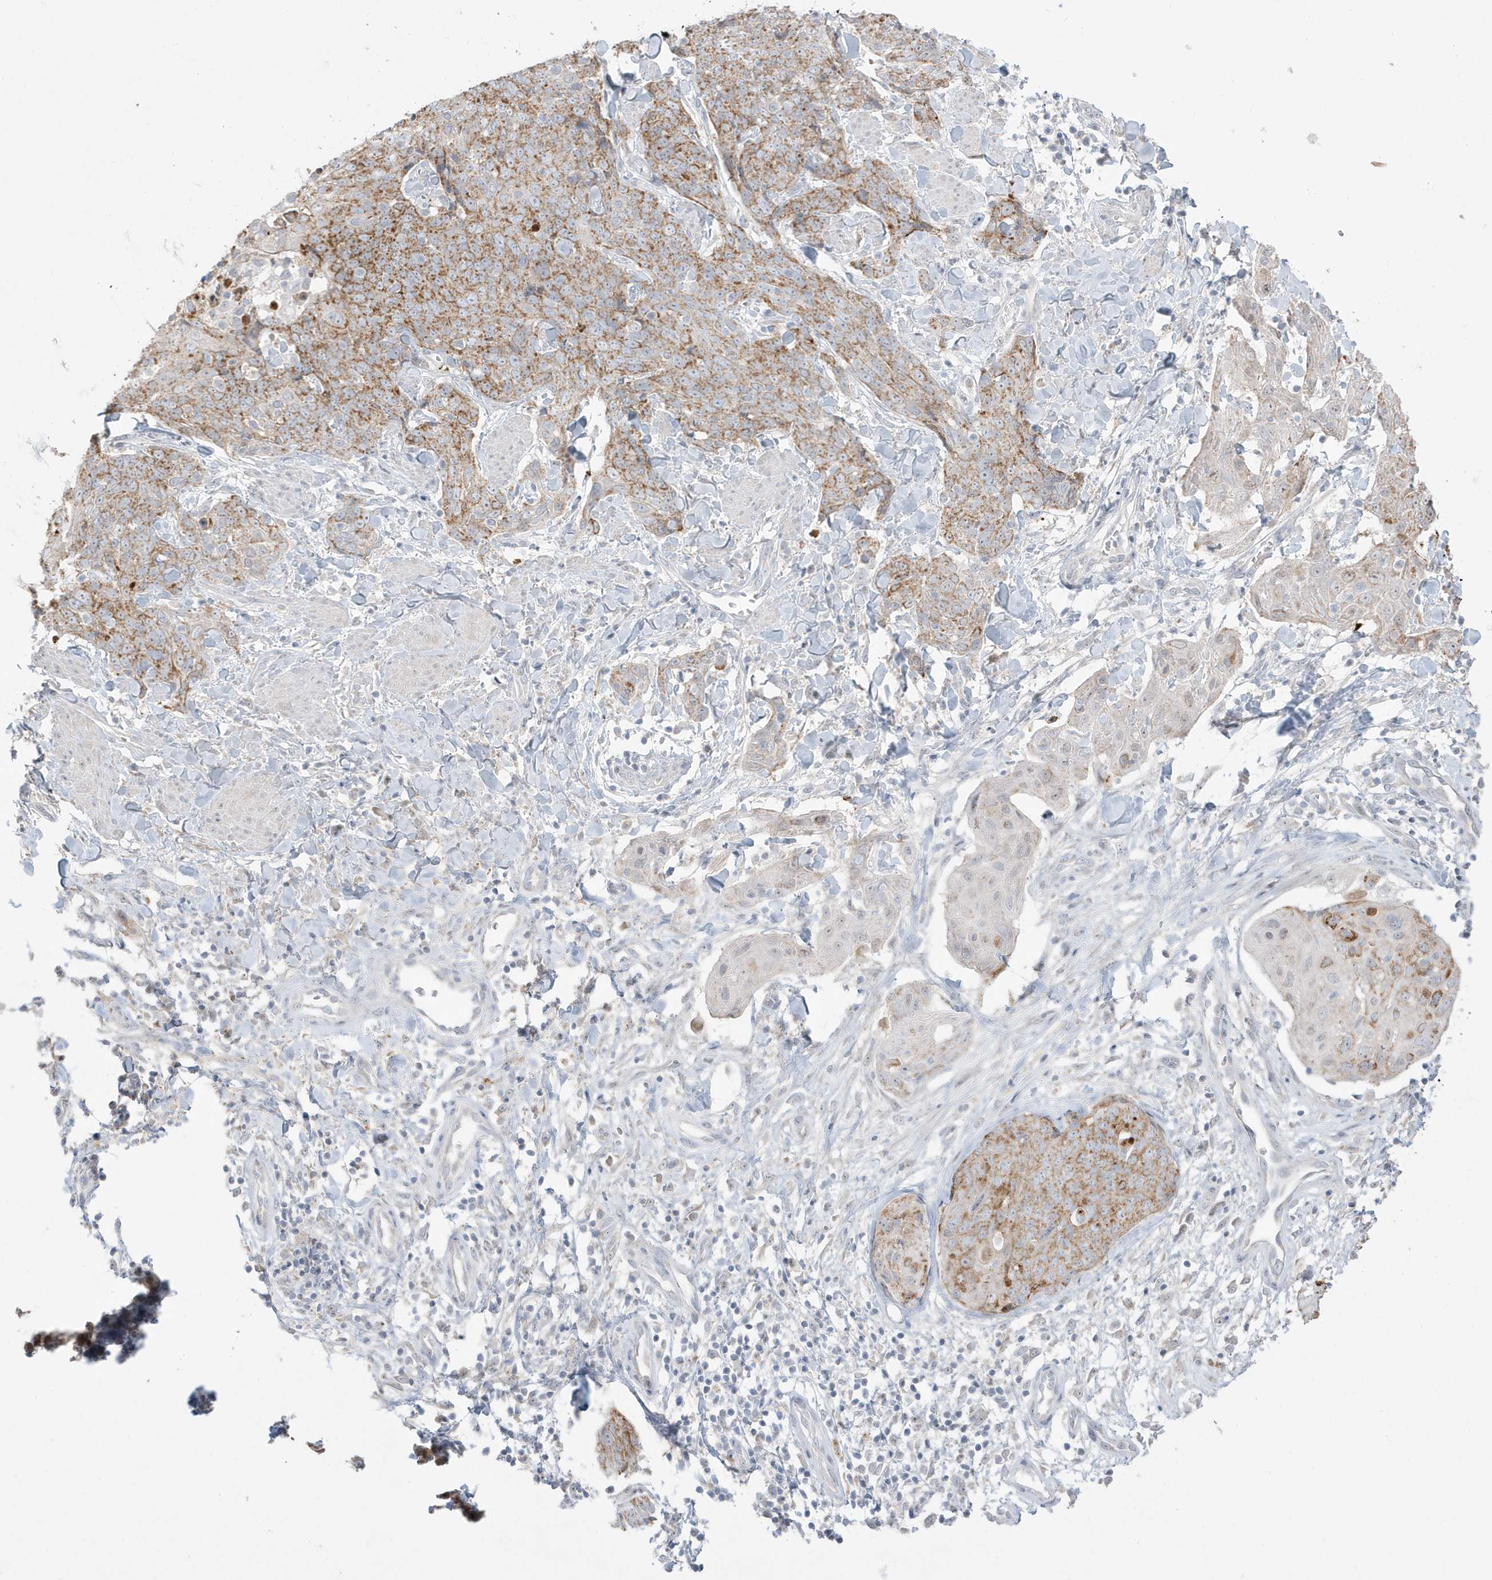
{"staining": {"intensity": "moderate", "quantity": ">75%", "location": "cytoplasmic/membranous"}, "tissue": "skin cancer", "cell_type": "Tumor cells", "image_type": "cancer", "snomed": [{"axis": "morphology", "description": "Squamous cell carcinoma, NOS"}, {"axis": "topography", "description": "Skin"}, {"axis": "topography", "description": "Vulva"}], "caption": "Skin cancer was stained to show a protein in brown. There is medium levels of moderate cytoplasmic/membranous staining in about >75% of tumor cells.", "gene": "FNDC1", "patient": {"sex": "female", "age": 85}}